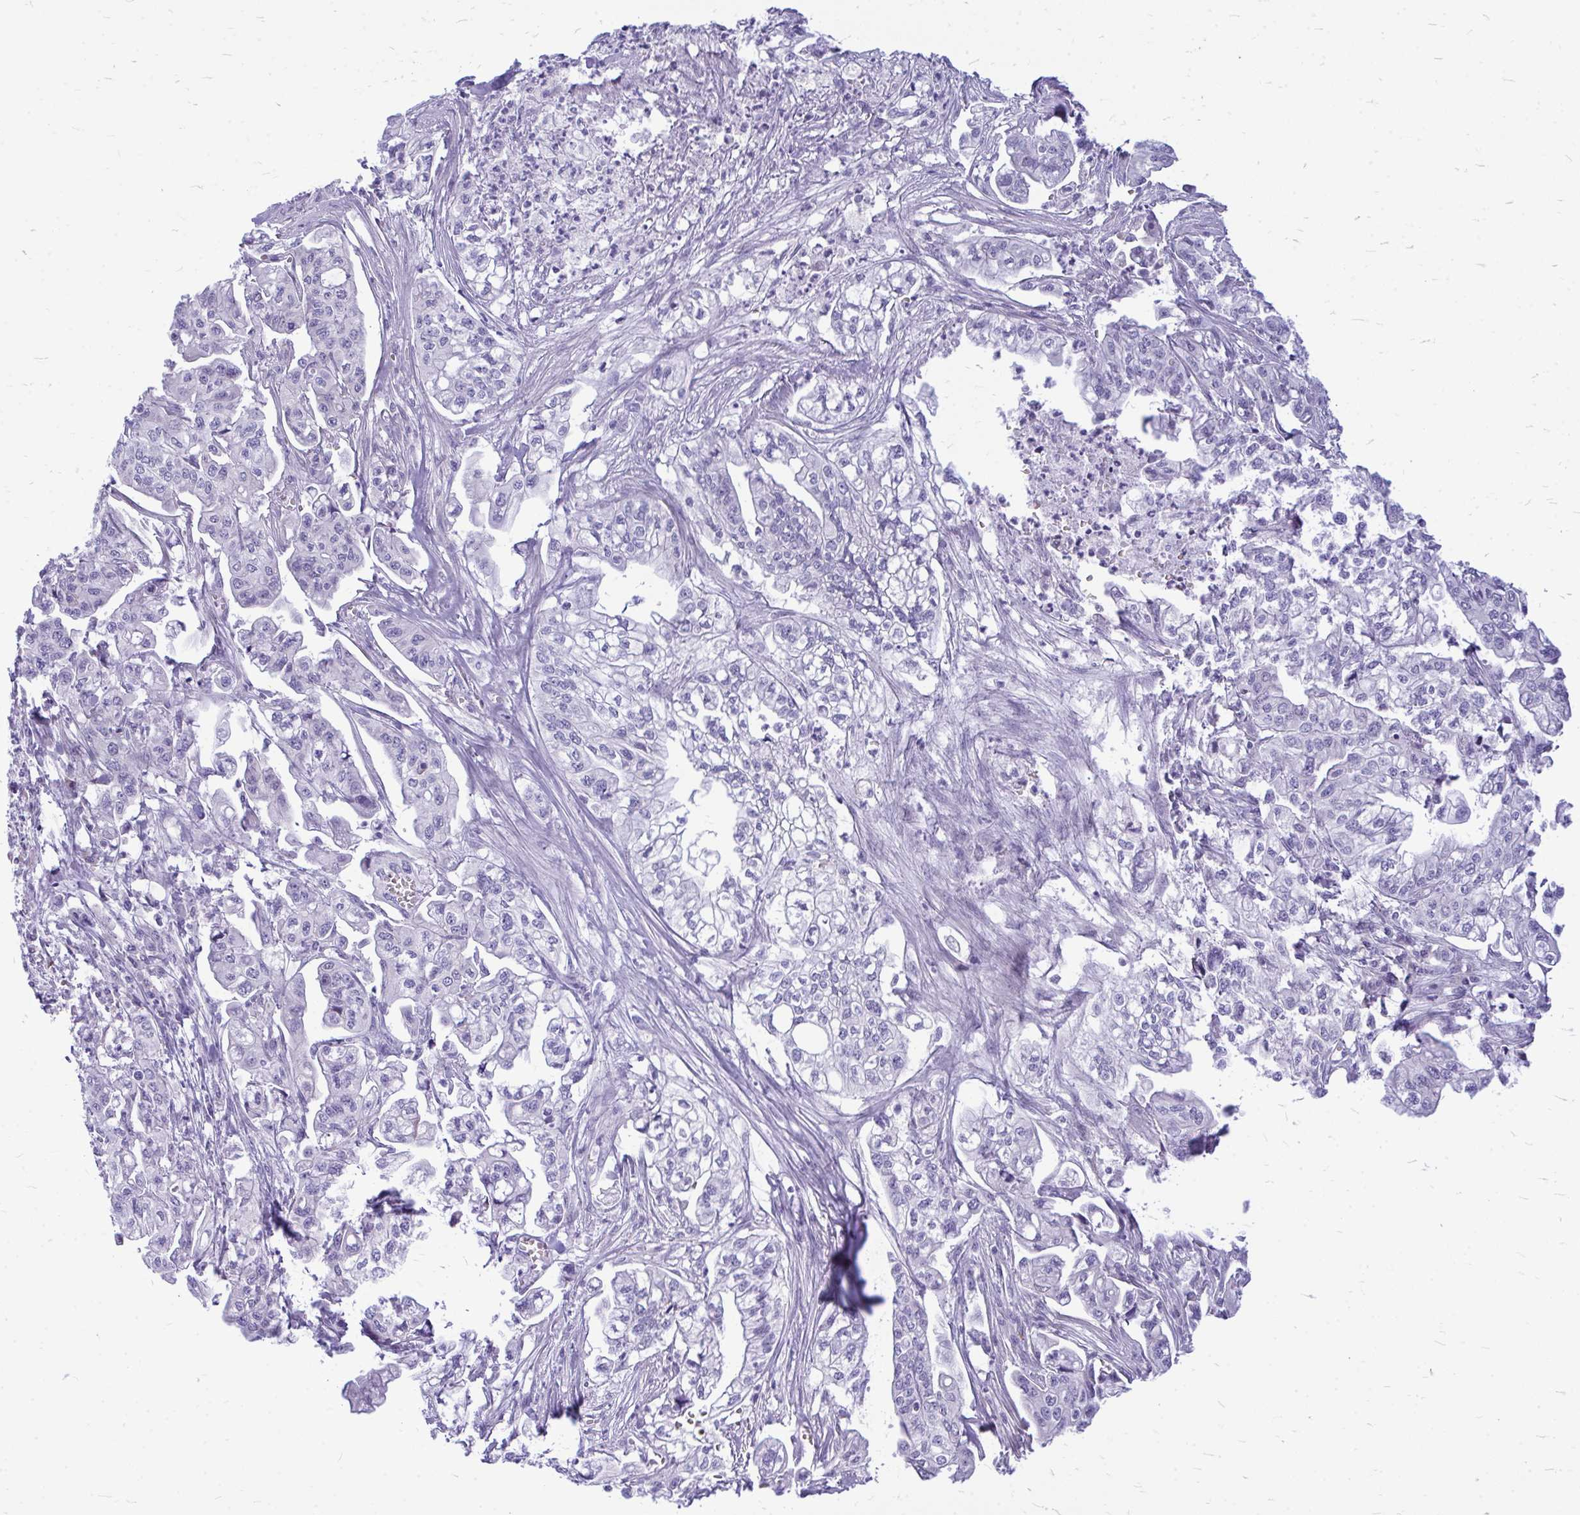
{"staining": {"intensity": "negative", "quantity": "none", "location": "none"}, "tissue": "pancreatic cancer", "cell_type": "Tumor cells", "image_type": "cancer", "snomed": [{"axis": "morphology", "description": "Adenocarcinoma, NOS"}, {"axis": "topography", "description": "Pancreas"}], "caption": "Human pancreatic adenocarcinoma stained for a protein using immunohistochemistry (IHC) exhibits no staining in tumor cells.", "gene": "ZSCAN25", "patient": {"sex": "male", "age": 68}}